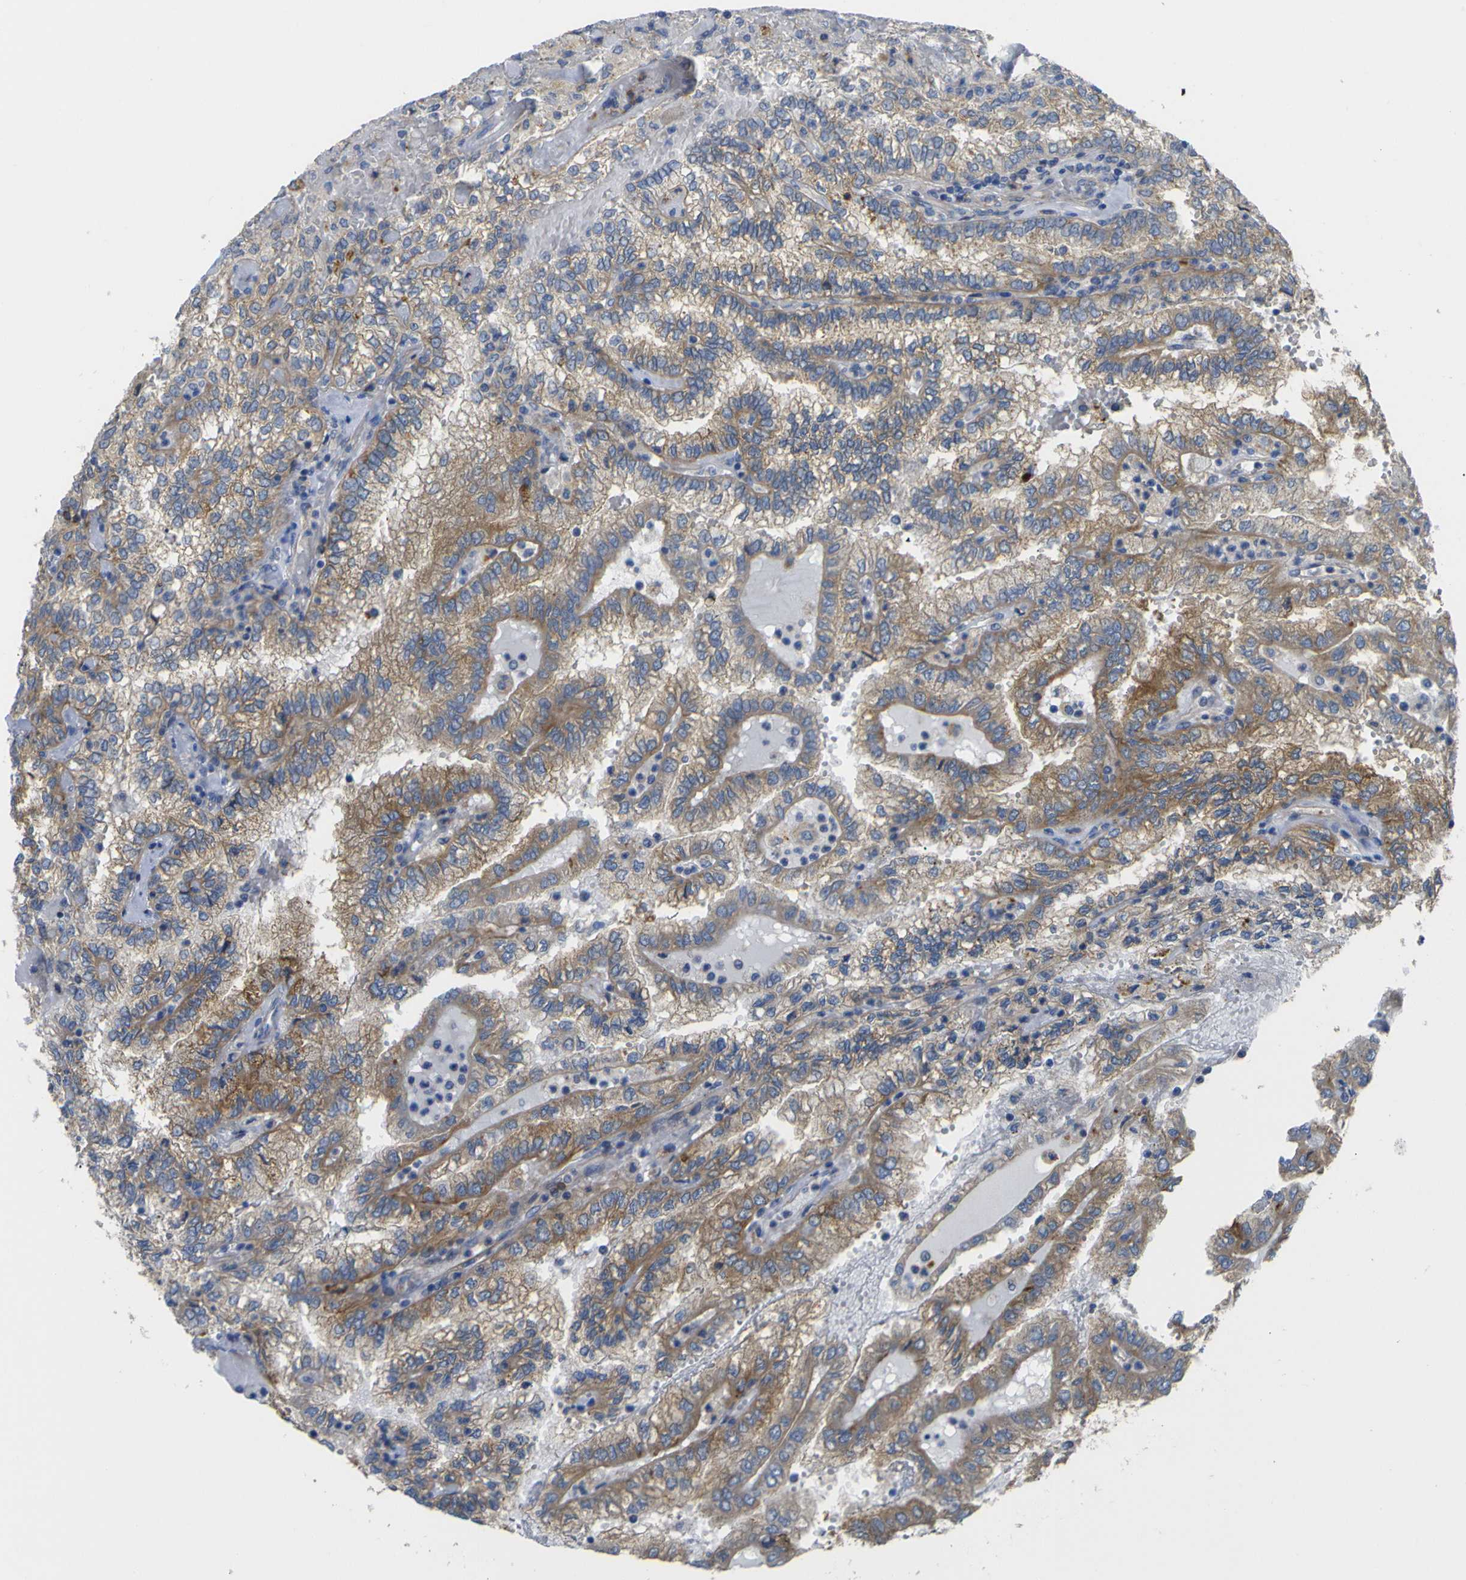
{"staining": {"intensity": "moderate", "quantity": ">75%", "location": "cytoplasmic/membranous"}, "tissue": "renal cancer", "cell_type": "Tumor cells", "image_type": "cancer", "snomed": [{"axis": "morphology", "description": "Inflammation, NOS"}, {"axis": "morphology", "description": "Adenocarcinoma, NOS"}, {"axis": "topography", "description": "Kidney"}], "caption": "Immunohistochemistry (IHC) photomicrograph of neoplastic tissue: human adenocarcinoma (renal) stained using immunohistochemistry (IHC) displays medium levels of moderate protein expression localized specifically in the cytoplasmic/membranous of tumor cells, appearing as a cytoplasmic/membranous brown color.", "gene": "SYPL1", "patient": {"sex": "male", "age": 68}}